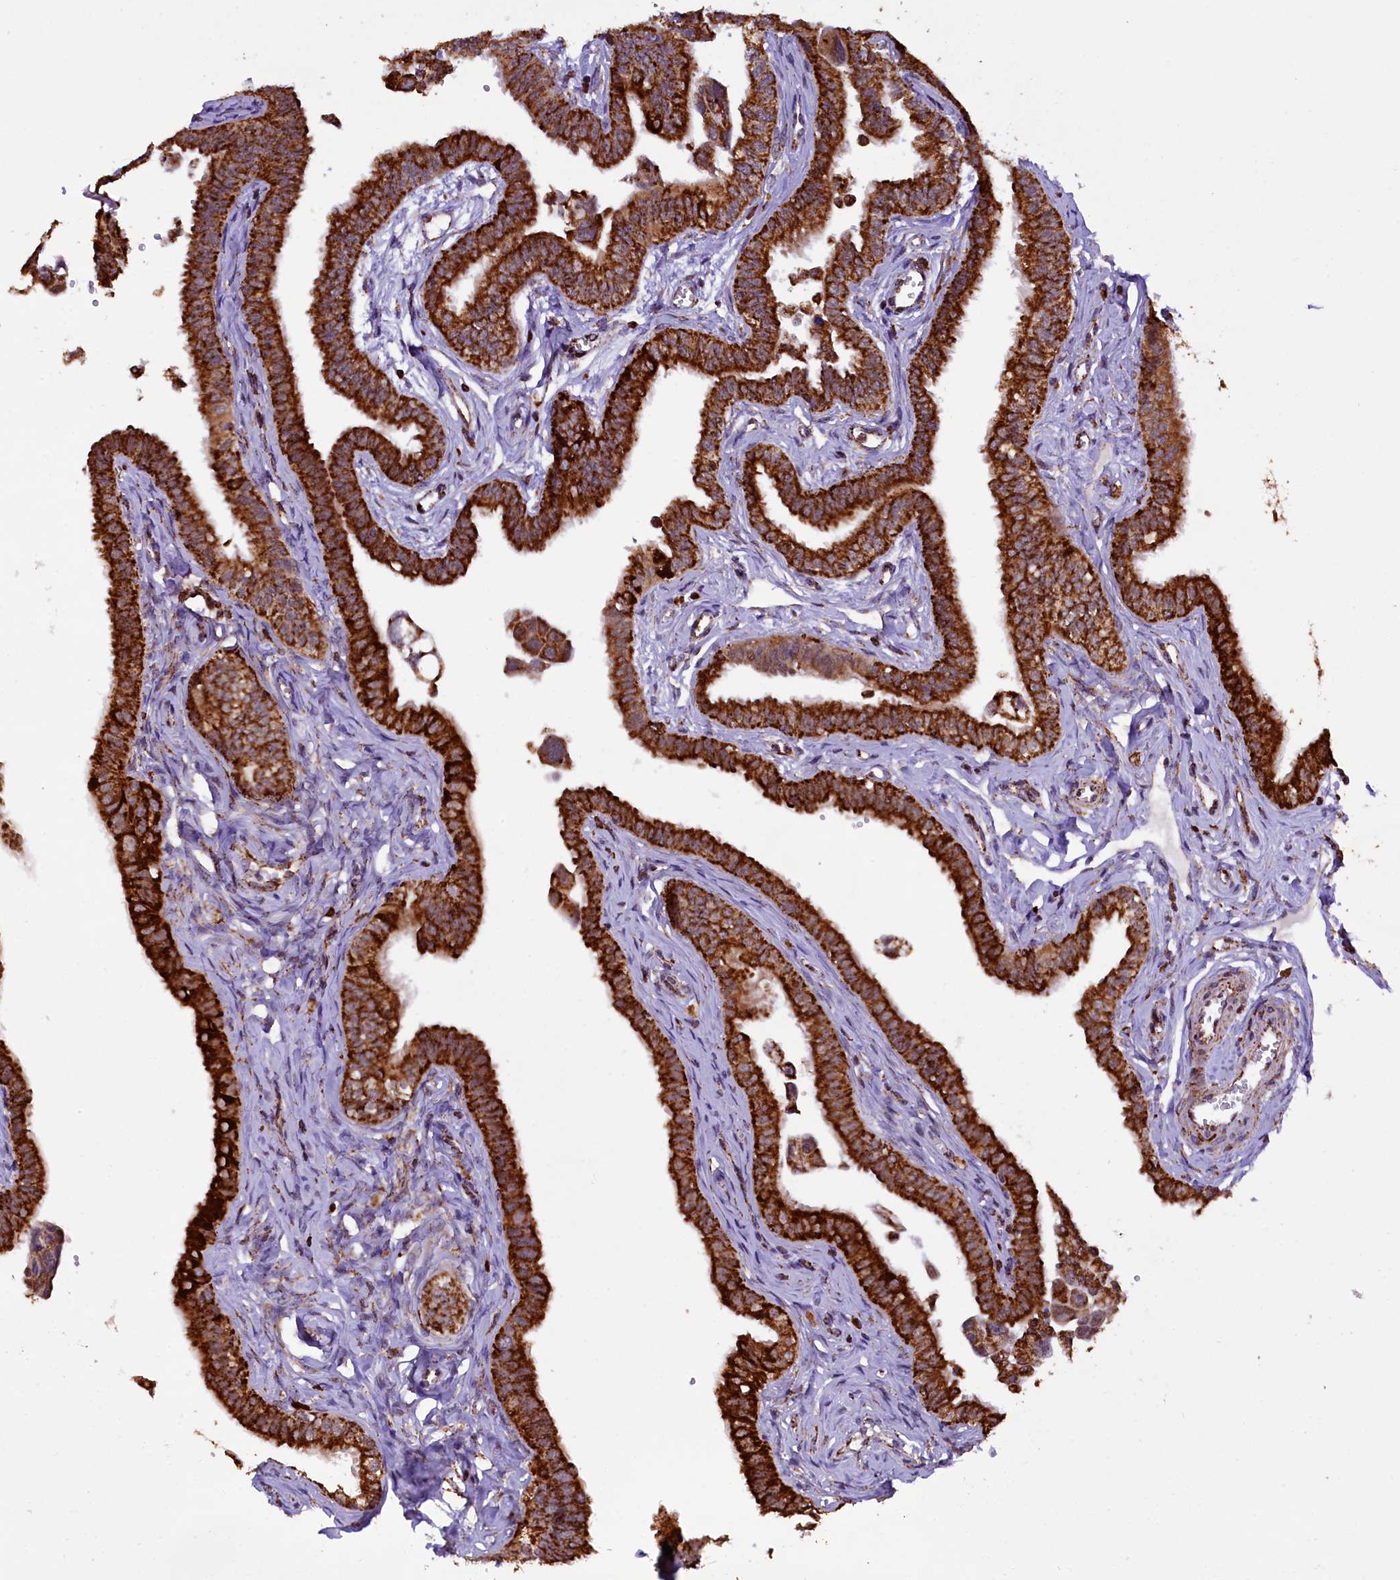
{"staining": {"intensity": "strong", "quantity": ">75%", "location": "cytoplasmic/membranous"}, "tissue": "fallopian tube", "cell_type": "Glandular cells", "image_type": "normal", "snomed": [{"axis": "morphology", "description": "Normal tissue, NOS"}, {"axis": "morphology", "description": "Carcinoma, NOS"}, {"axis": "topography", "description": "Fallopian tube"}, {"axis": "topography", "description": "Ovary"}], "caption": "DAB (3,3'-diaminobenzidine) immunohistochemical staining of benign human fallopian tube shows strong cytoplasmic/membranous protein positivity in about >75% of glandular cells.", "gene": "KLC2", "patient": {"sex": "female", "age": 59}}